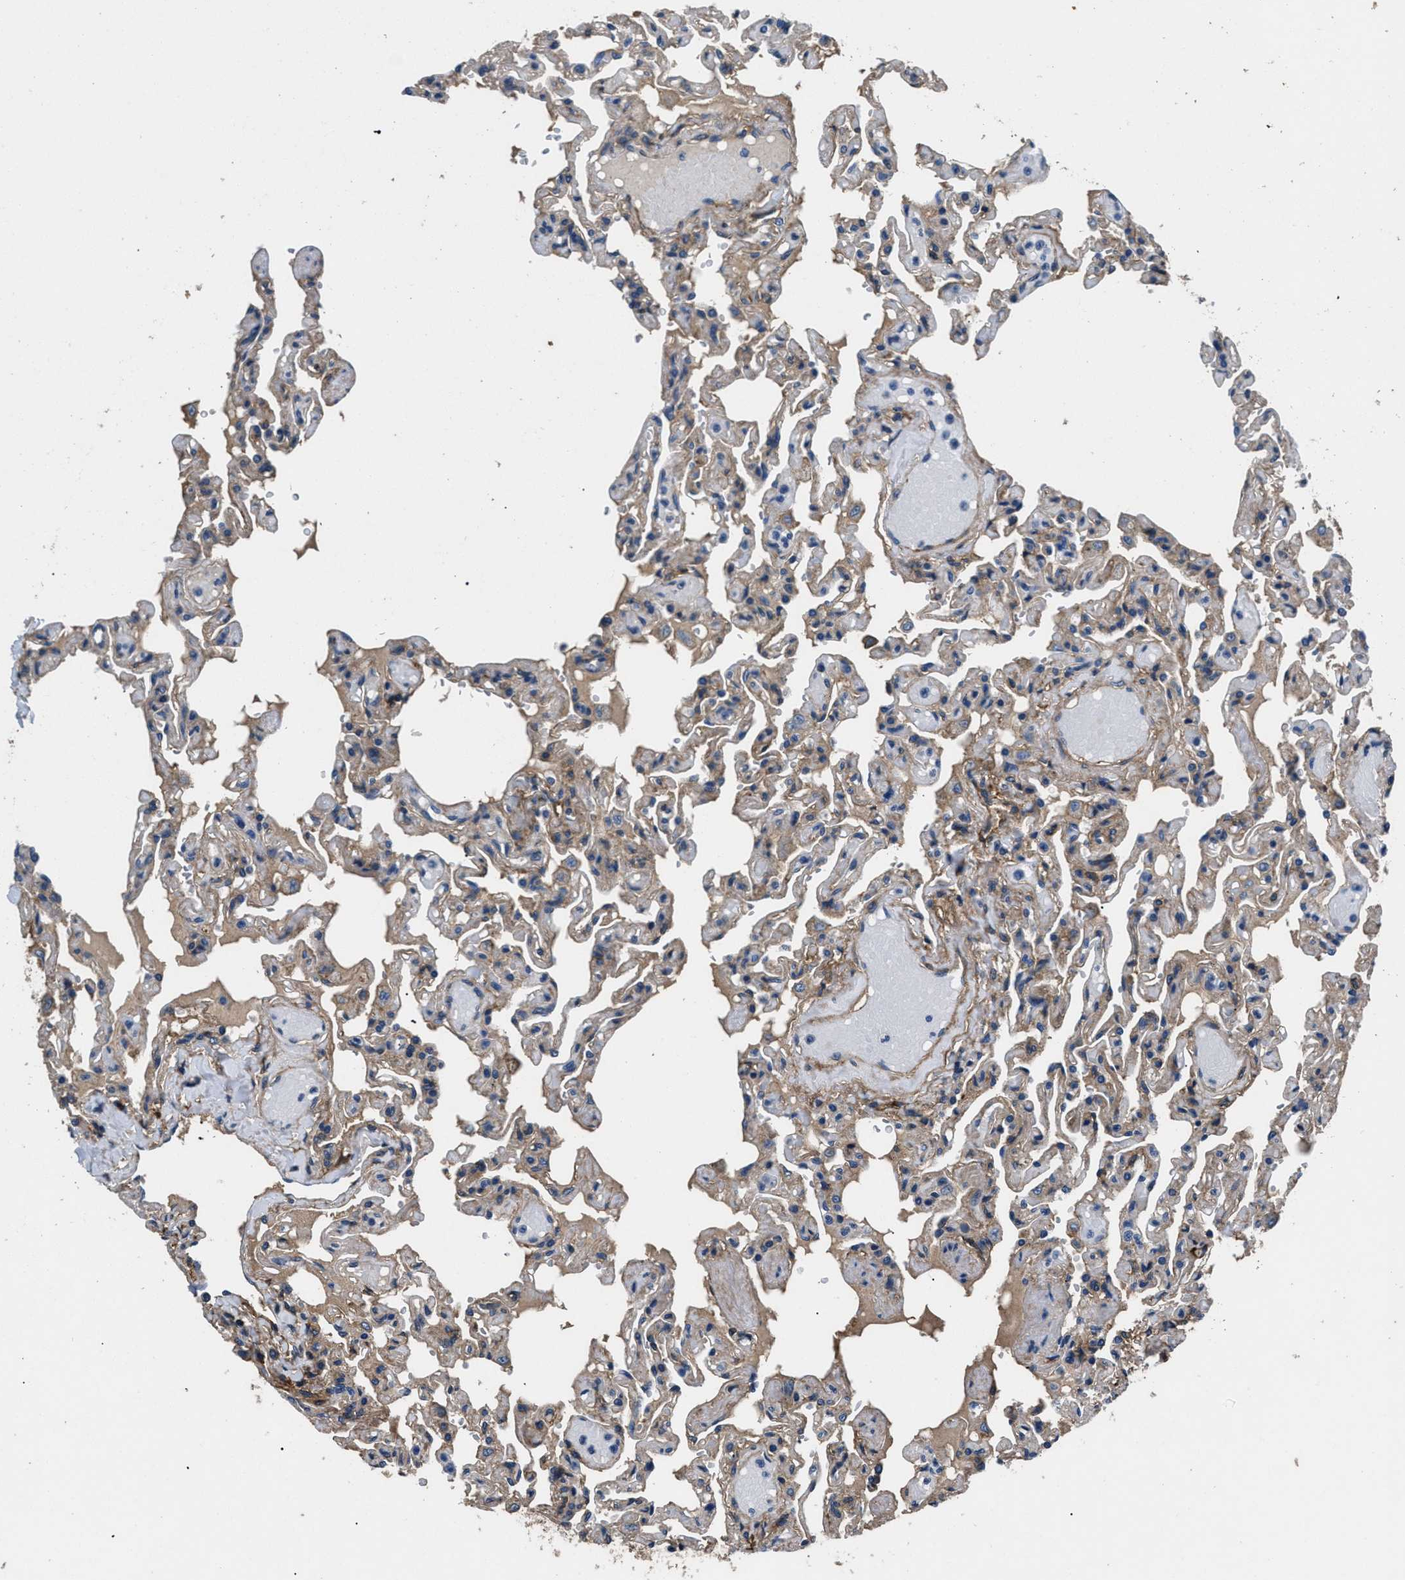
{"staining": {"intensity": "moderate", "quantity": "25%-75%", "location": "cytoplasmic/membranous"}, "tissue": "lung", "cell_type": "Alveolar cells", "image_type": "normal", "snomed": [{"axis": "morphology", "description": "Normal tissue, NOS"}, {"axis": "topography", "description": "Lung"}], "caption": "Protein staining demonstrates moderate cytoplasmic/membranous positivity in approximately 25%-75% of alveolar cells in normal lung.", "gene": "CD276", "patient": {"sex": "male", "age": 21}}